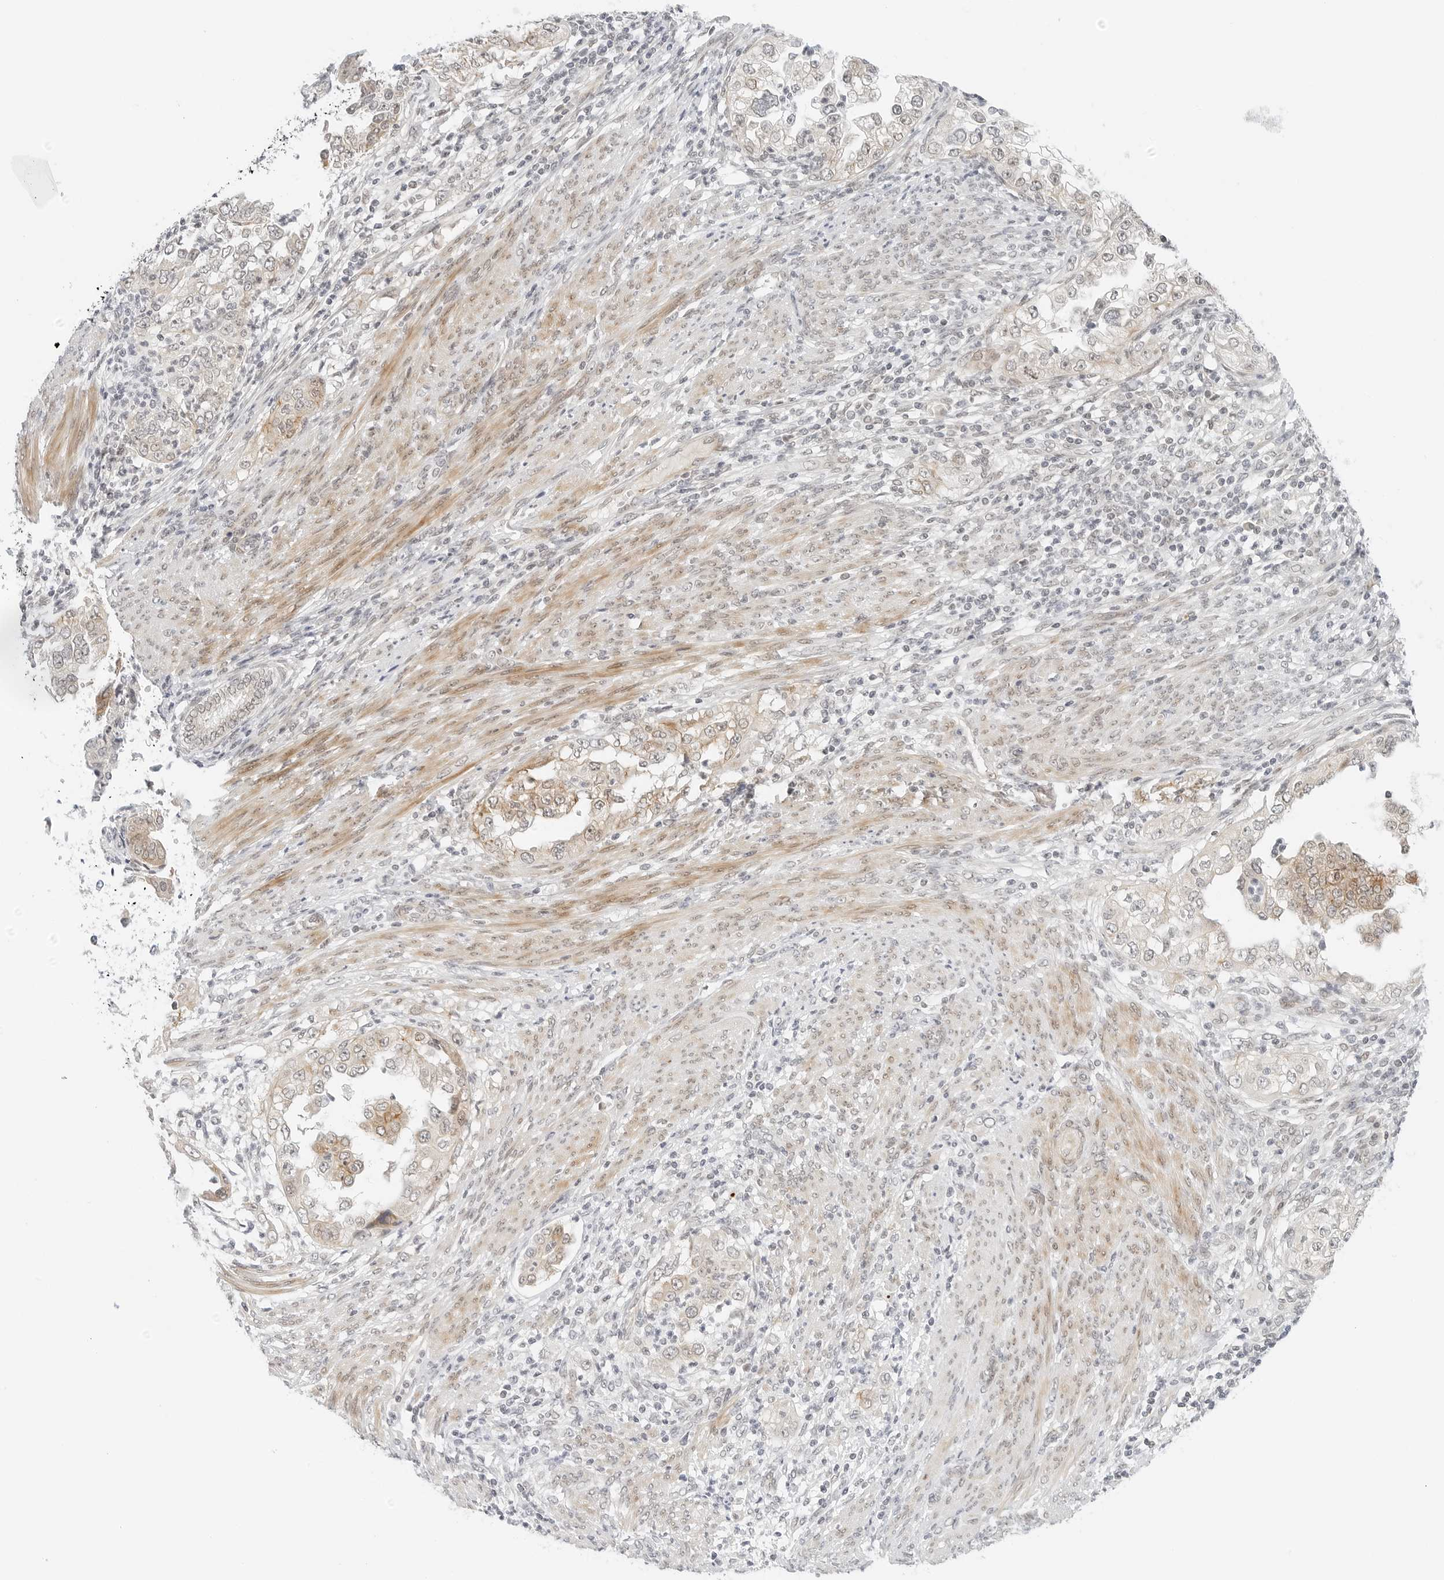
{"staining": {"intensity": "moderate", "quantity": "25%-75%", "location": "cytoplasmic/membranous,nuclear"}, "tissue": "endometrial cancer", "cell_type": "Tumor cells", "image_type": "cancer", "snomed": [{"axis": "morphology", "description": "Adenocarcinoma, NOS"}, {"axis": "topography", "description": "Endometrium"}], "caption": "DAB immunohistochemical staining of endometrial cancer displays moderate cytoplasmic/membranous and nuclear protein staining in about 25%-75% of tumor cells.", "gene": "NEO1", "patient": {"sex": "female", "age": 85}}